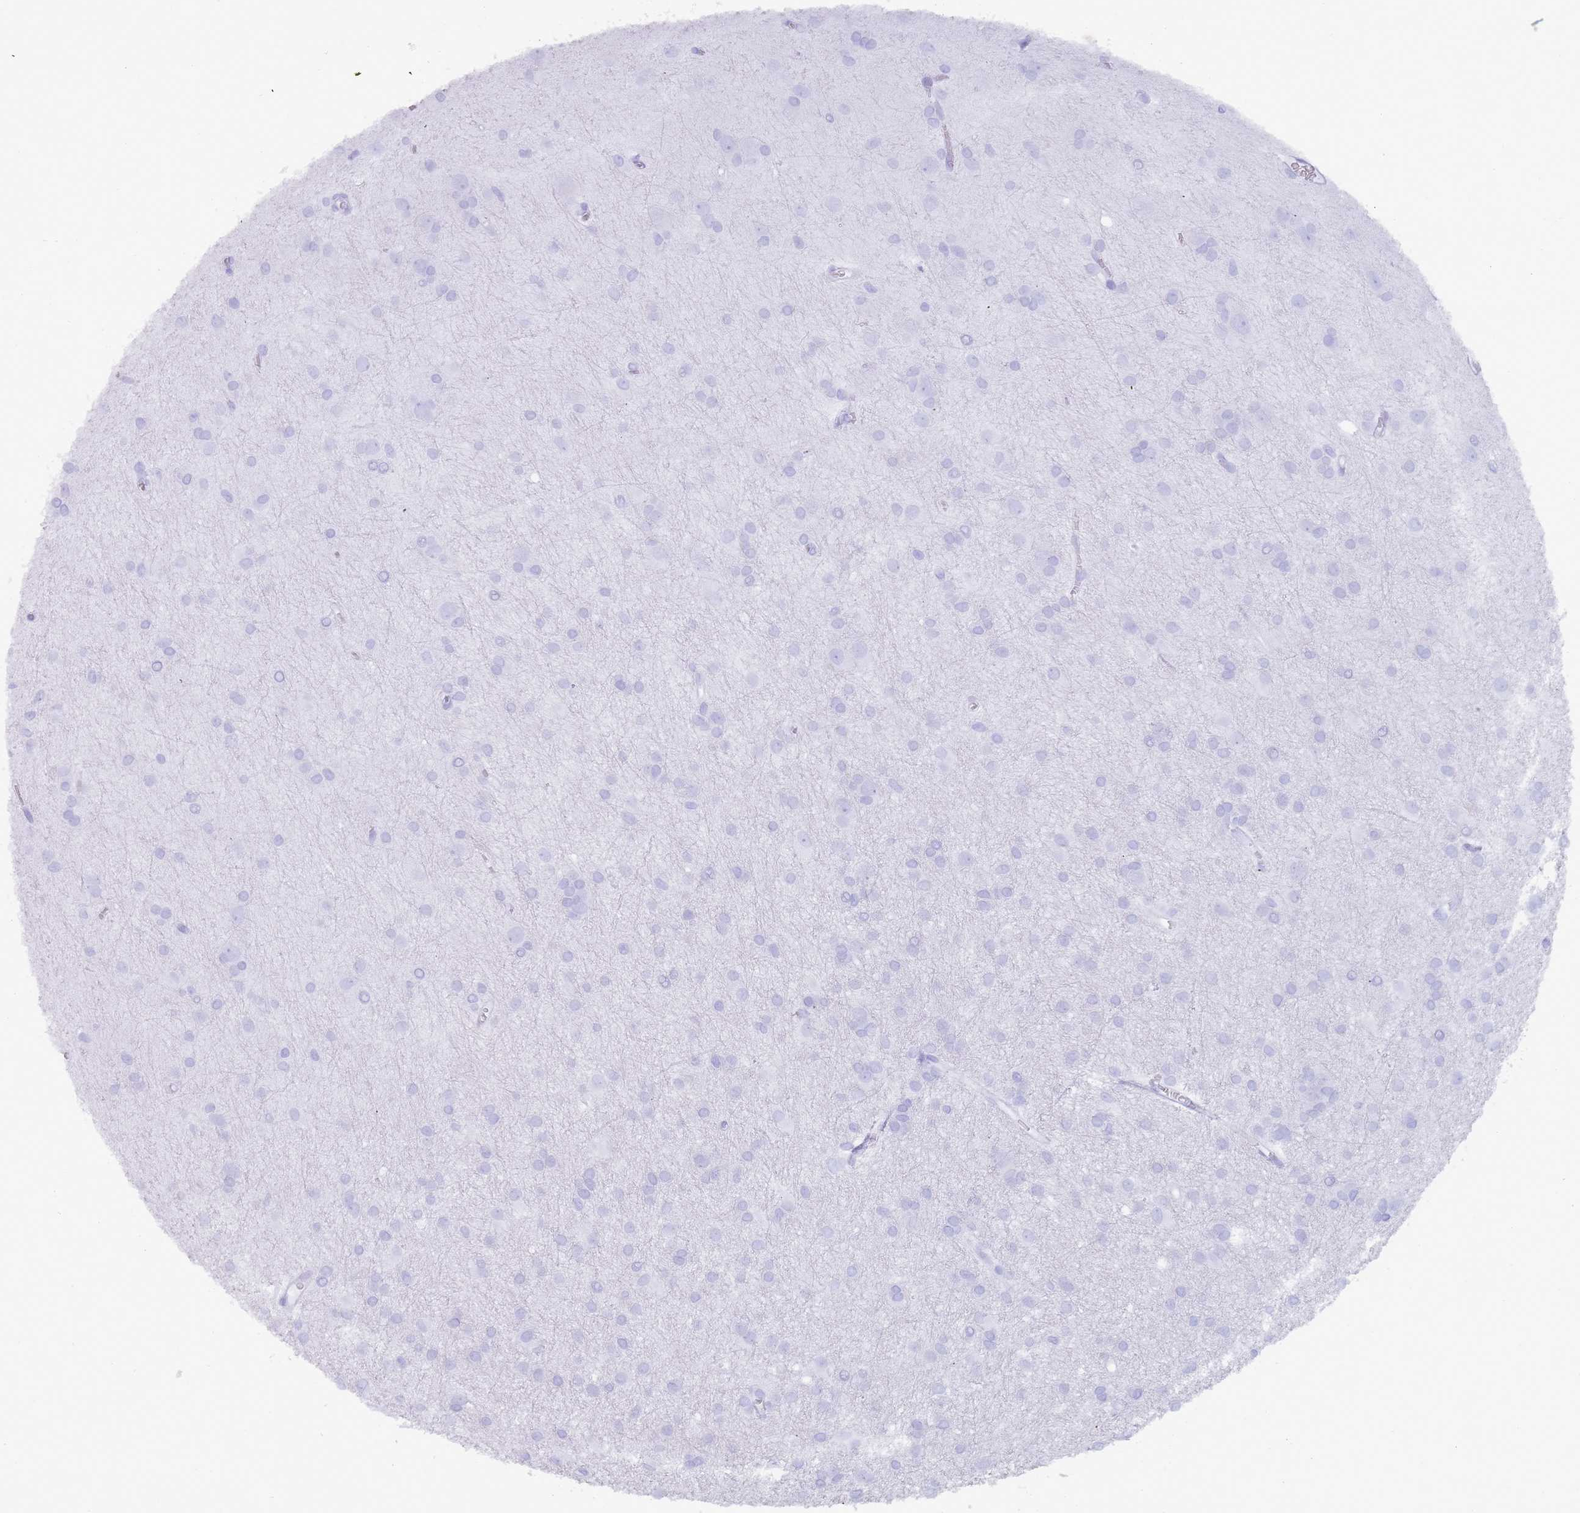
{"staining": {"intensity": "negative", "quantity": "none", "location": "none"}, "tissue": "glioma", "cell_type": "Tumor cells", "image_type": "cancer", "snomed": [{"axis": "morphology", "description": "Glioma, malignant, High grade"}, {"axis": "topography", "description": "Brain"}], "caption": "The photomicrograph reveals no staining of tumor cells in glioma.", "gene": "MYADML2", "patient": {"sex": "female", "age": 50}}